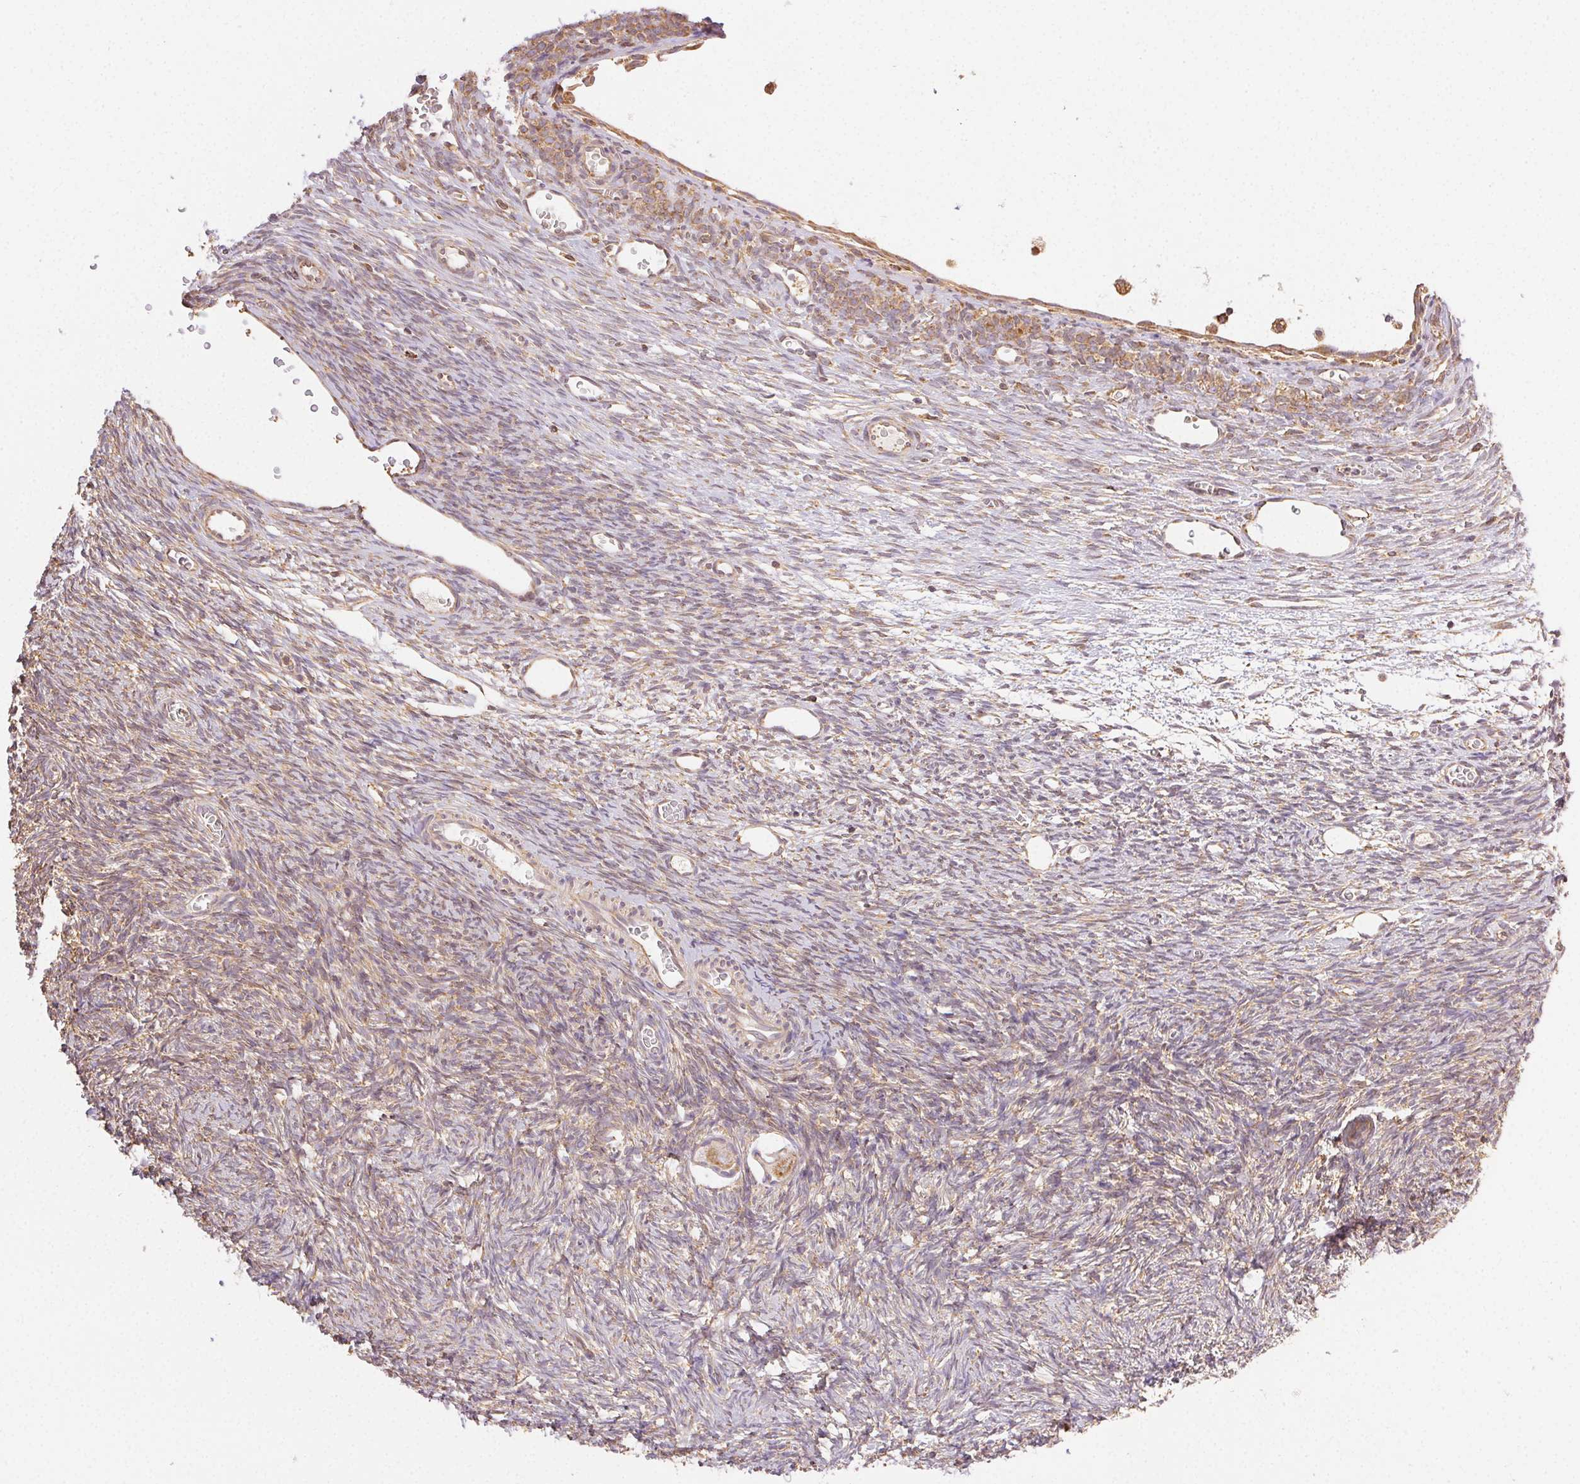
{"staining": {"intensity": "moderate", "quantity": ">75%", "location": "cytoplasmic/membranous"}, "tissue": "ovary", "cell_type": "Follicle cells", "image_type": "normal", "snomed": [{"axis": "morphology", "description": "Normal tissue, NOS"}, {"axis": "topography", "description": "Ovary"}], "caption": "A medium amount of moderate cytoplasmic/membranous staining is appreciated in about >75% of follicle cells in unremarkable ovary.", "gene": "ENTREP1", "patient": {"sex": "female", "age": 34}}